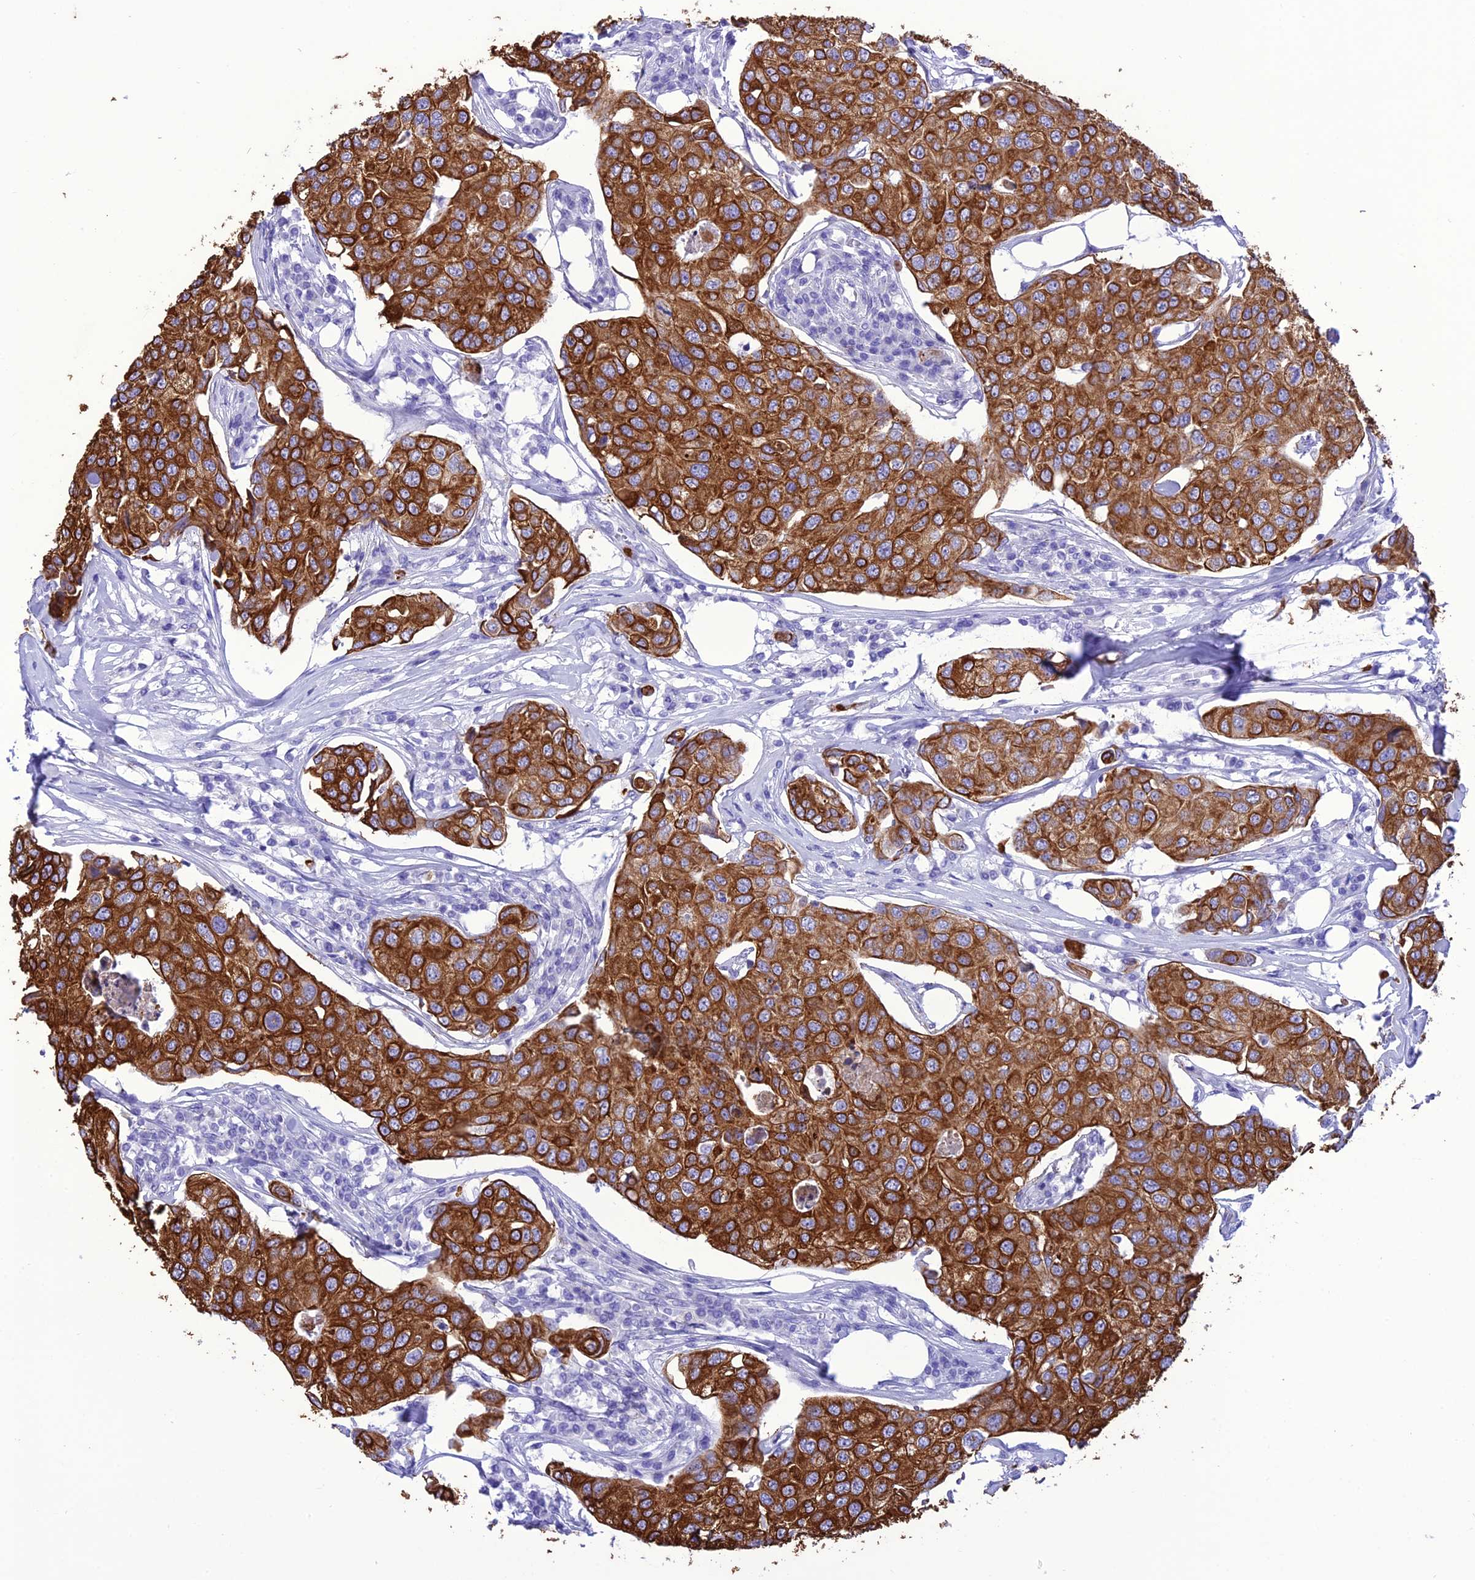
{"staining": {"intensity": "strong", "quantity": ">75%", "location": "cytoplasmic/membranous"}, "tissue": "breast cancer", "cell_type": "Tumor cells", "image_type": "cancer", "snomed": [{"axis": "morphology", "description": "Duct carcinoma"}, {"axis": "topography", "description": "Breast"}], "caption": "Protein staining of breast cancer tissue reveals strong cytoplasmic/membranous expression in approximately >75% of tumor cells. (IHC, brightfield microscopy, high magnification).", "gene": "VPS52", "patient": {"sex": "female", "age": 80}}